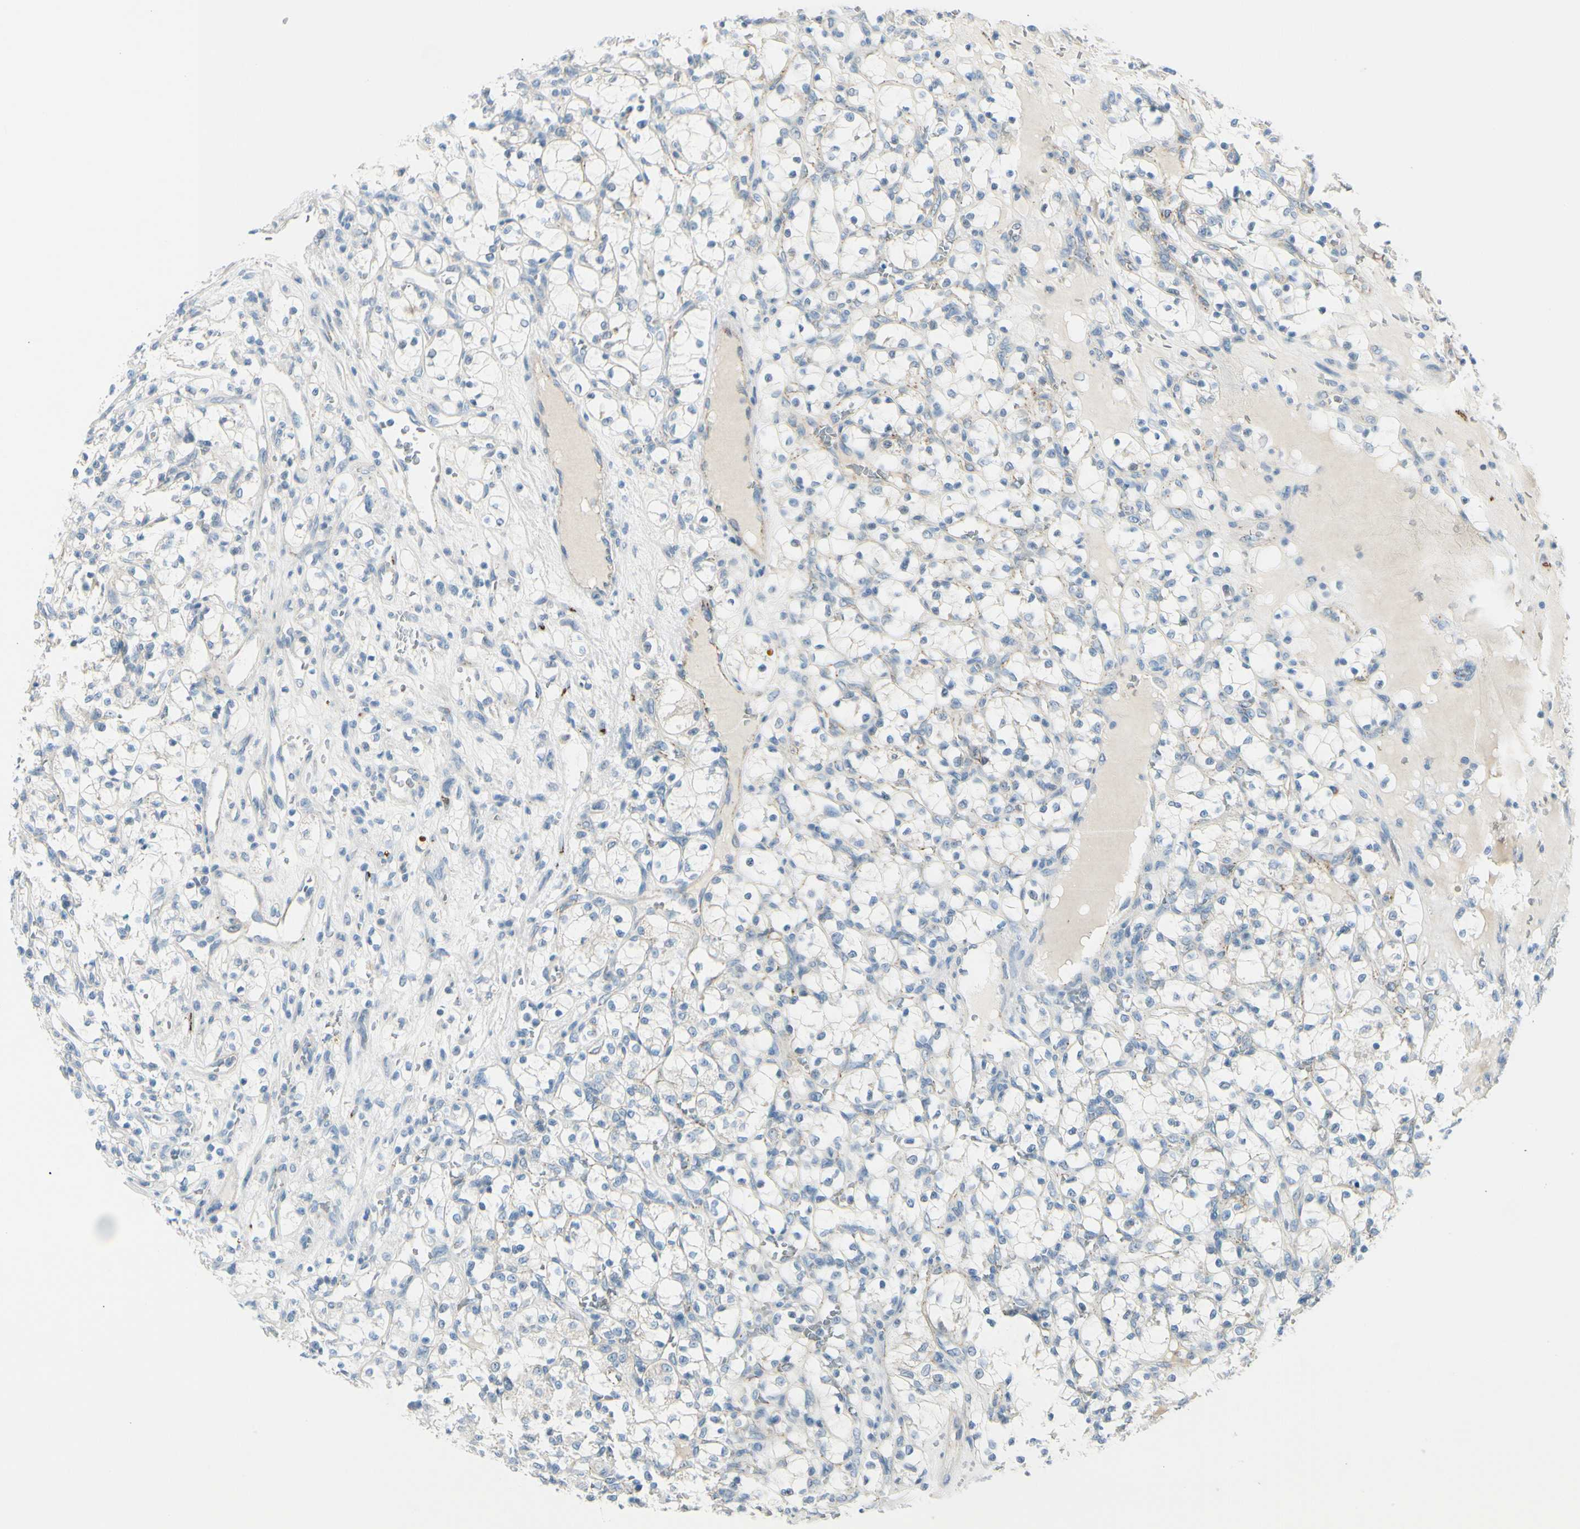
{"staining": {"intensity": "negative", "quantity": "none", "location": "none"}, "tissue": "renal cancer", "cell_type": "Tumor cells", "image_type": "cancer", "snomed": [{"axis": "morphology", "description": "Adenocarcinoma, NOS"}, {"axis": "topography", "description": "Kidney"}], "caption": "DAB (3,3'-diaminobenzidine) immunohistochemical staining of renal cancer (adenocarcinoma) displays no significant positivity in tumor cells.", "gene": "GALNT5", "patient": {"sex": "female", "age": 69}}